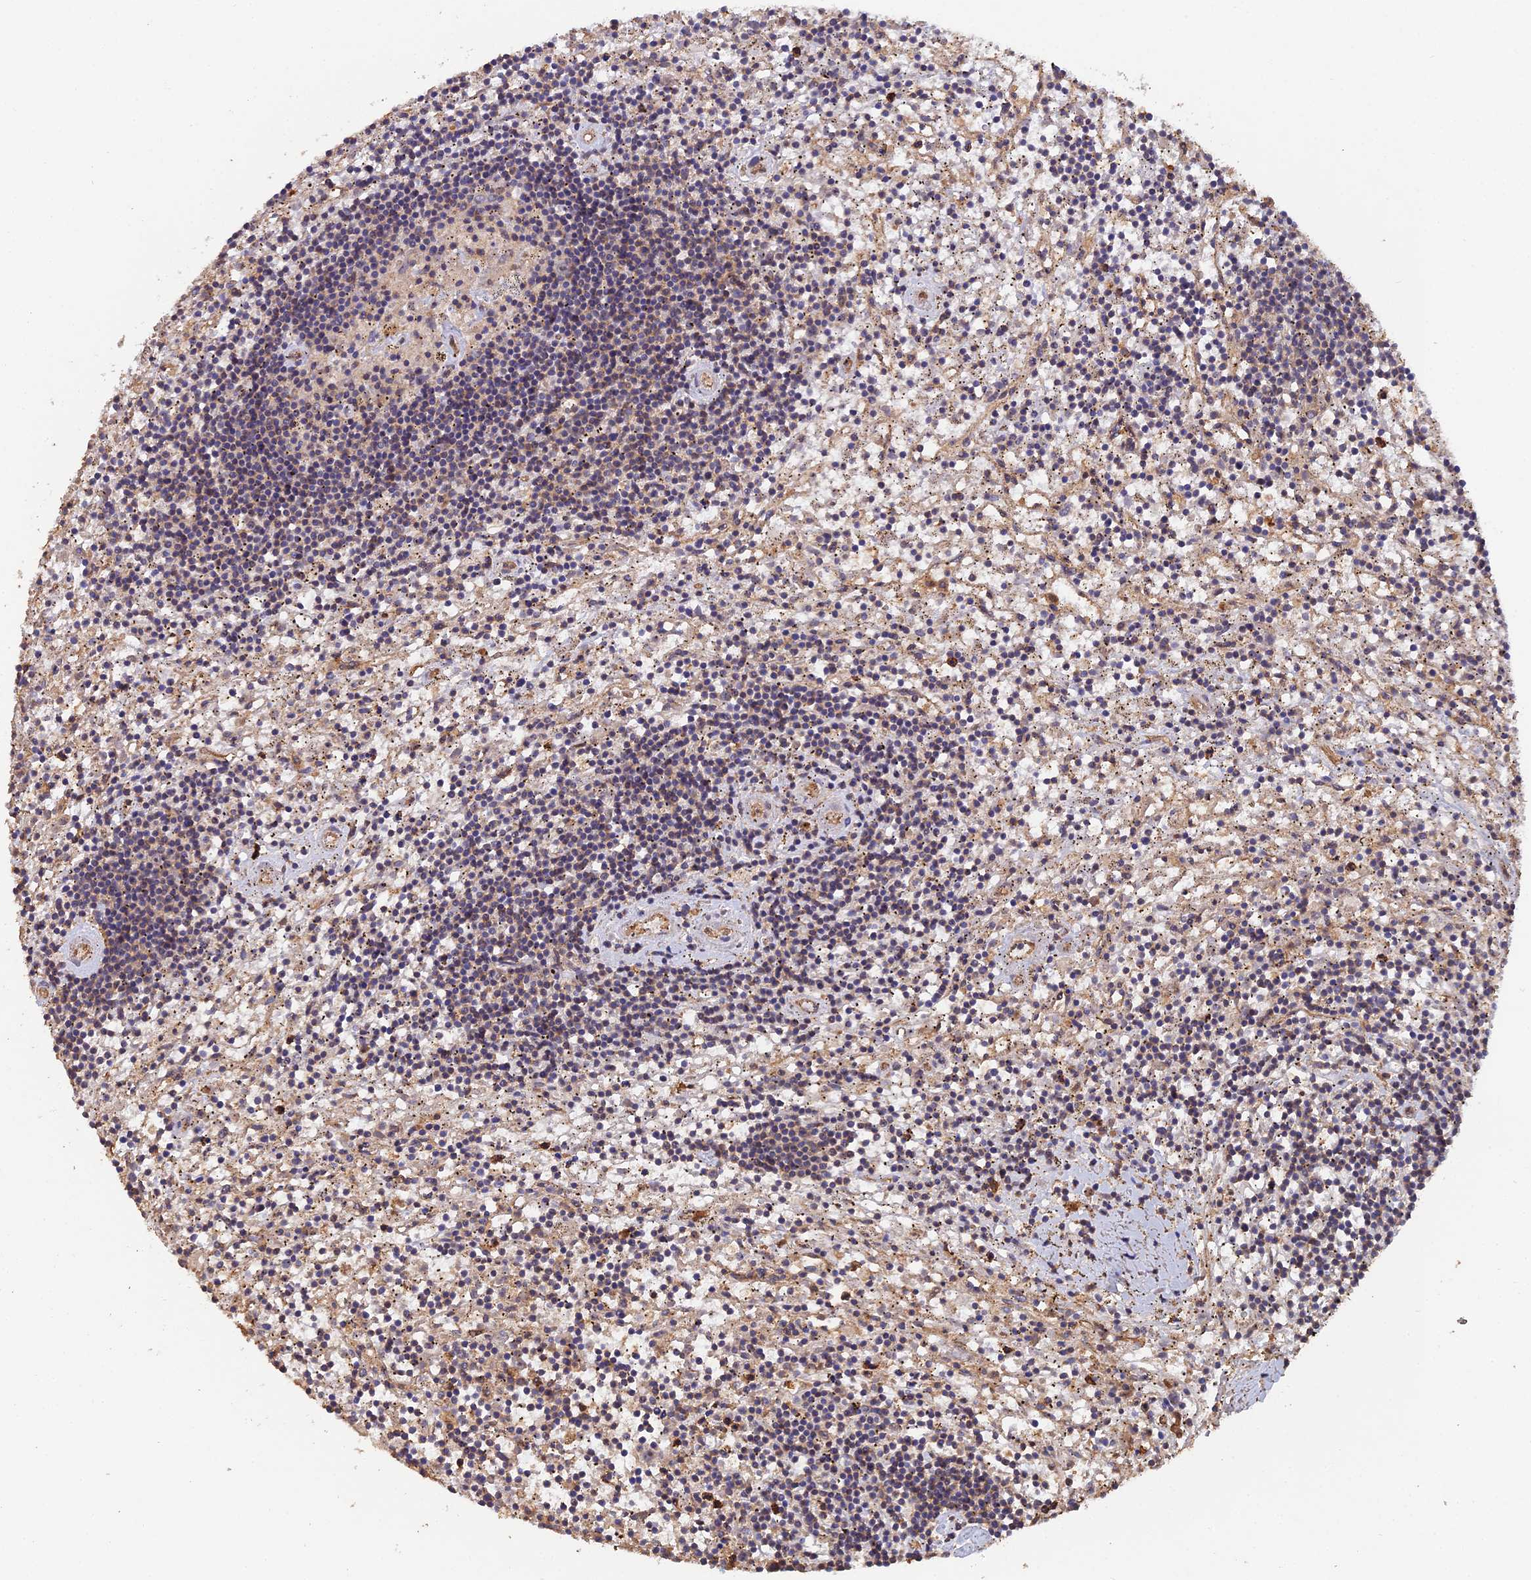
{"staining": {"intensity": "negative", "quantity": "none", "location": "none"}, "tissue": "lymphoma", "cell_type": "Tumor cells", "image_type": "cancer", "snomed": [{"axis": "morphology", "description": "Malignant lymphoma, non-Hodgkin's type, Low grade"}, {"axis": "topography", "description": "Spleen"}], "caption": "There is no significant staining in tumor cells of lymphoma.", "gene": "RALGAPA2", "patient": {"sex": "male", "age": 76}}